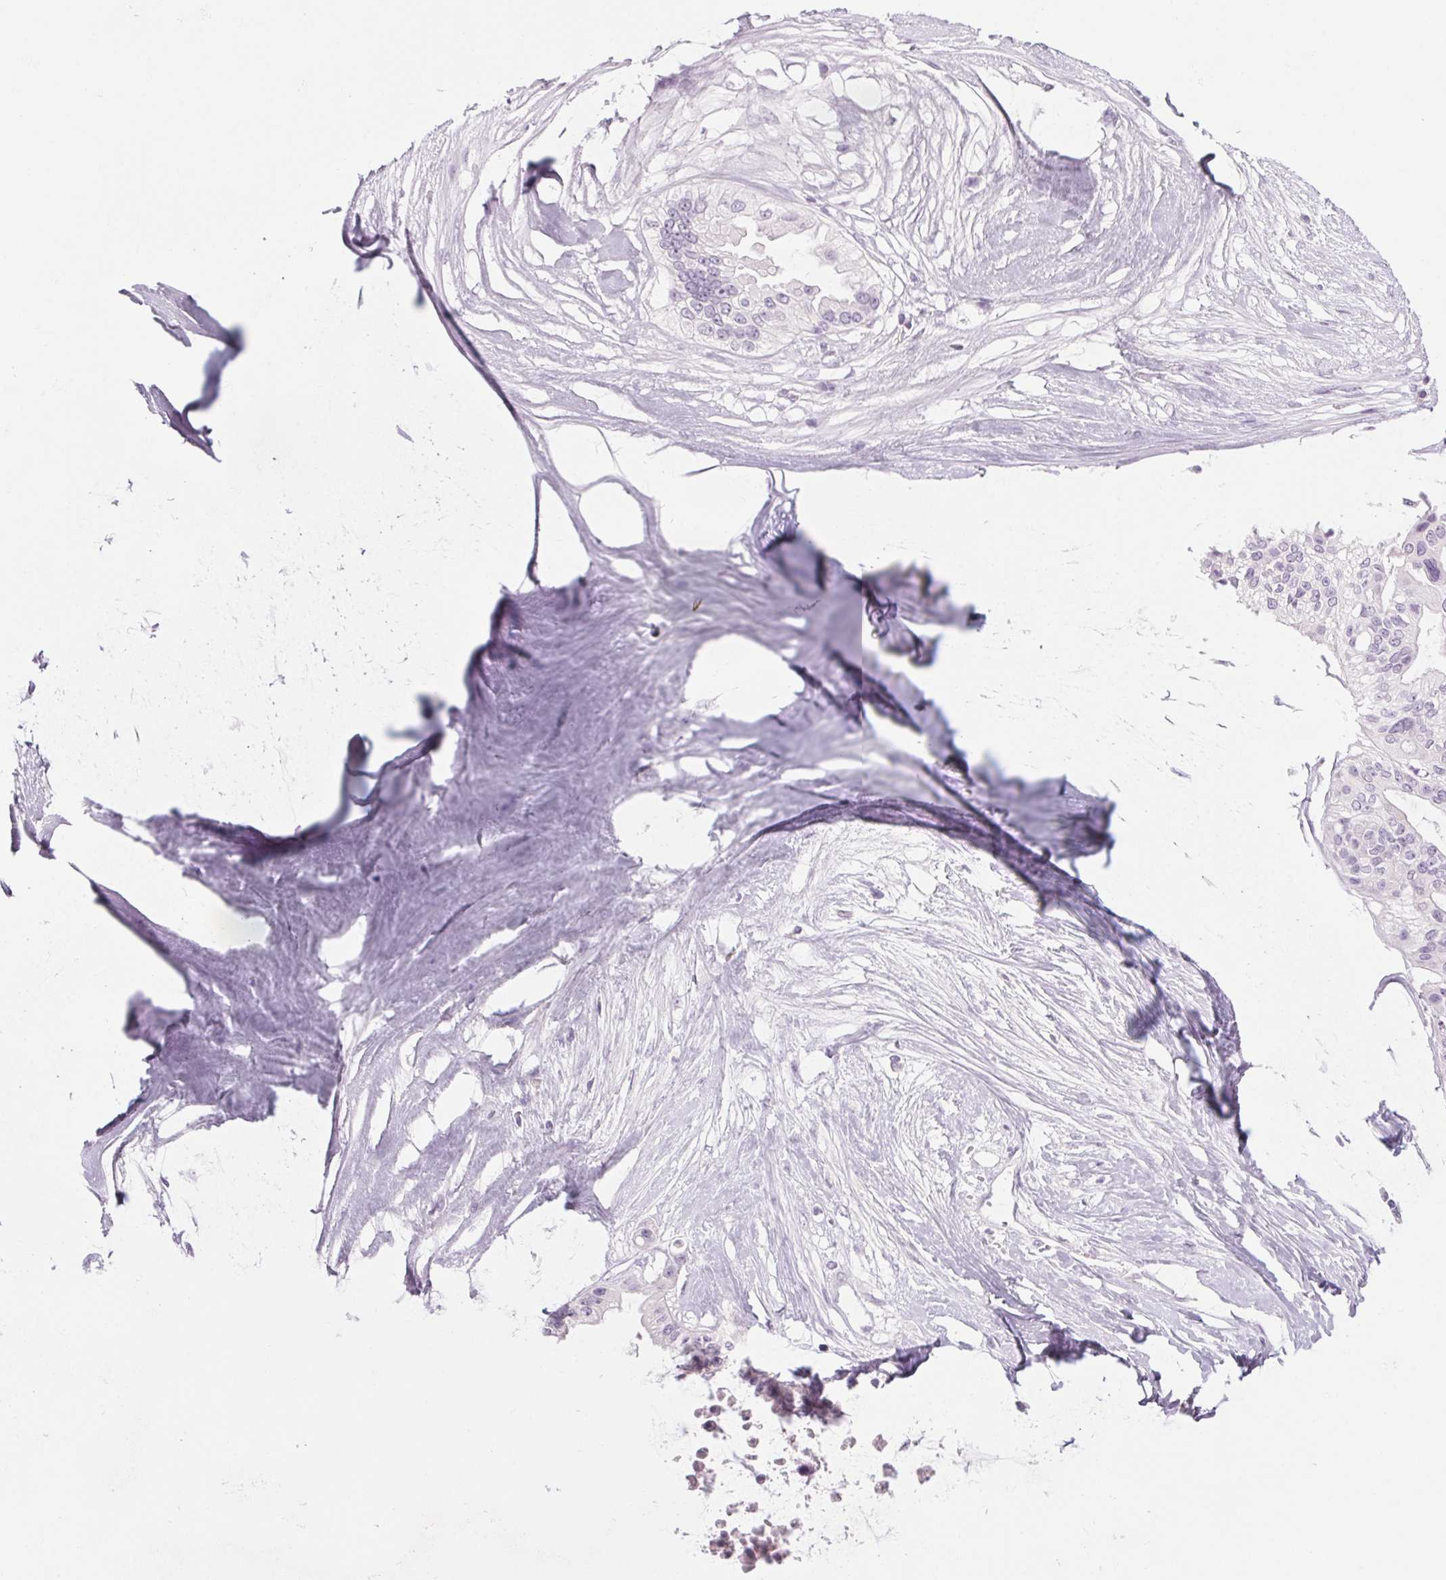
{"staining": {"intensity": "negative", "quantity": "none", "location": "none"}, "tissue": "ovarian cancer", "cell_type": "Tumor cells", "image_type": "cancer", "snomed": [{"axis": "morphology", "description": "Cystadenocarcinoma, serous, NOS"}, {"axis": "topography", "description": "Ovary"}], "caption": "Human ovarian cancer (serous cystadenocarcinoma) stained for a protein using IHC reveals no expression in tumor cells.", "gene": "RPTN", "patient": {"sex": "female", "age": 56}}